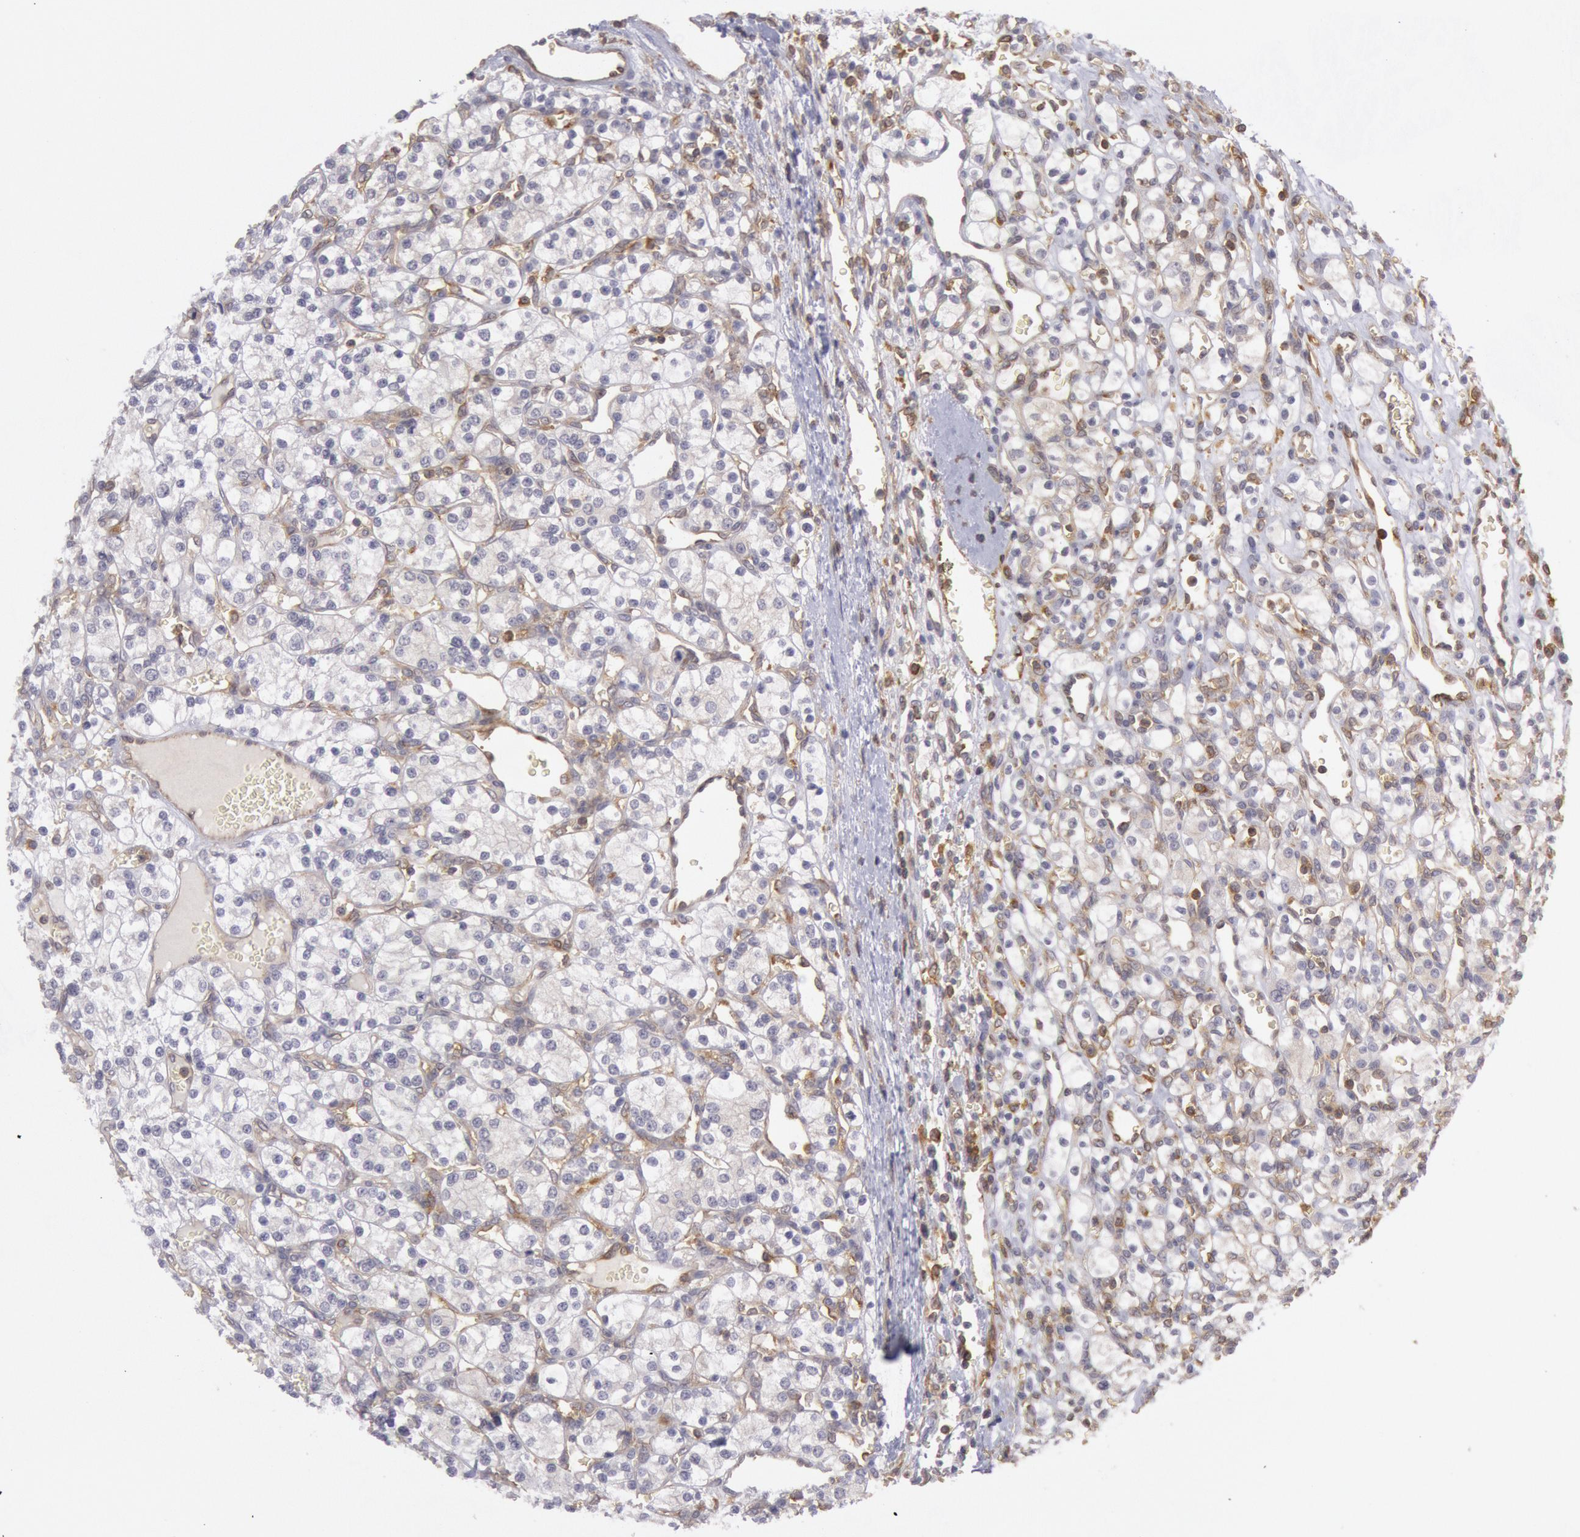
{"staining": {"intensity": "negative", "quantity": "none", "location": "none"}, "tissue": "renal cancer", "cell_type": "Tumor cells", "image_type": "cancer", "snomed": [{"axis": "morphology", "description": "Adenocarcinoma, NOS"}, {"axis": "topography", "description": "Kidney"}], "caption": "The immunohistochemistry (IHC) image has no significant staining in tumor cells of renal adenocarcinoma tissue.", "gene": "IKBKB", "patient": {"sex": "female", "age": 62}}